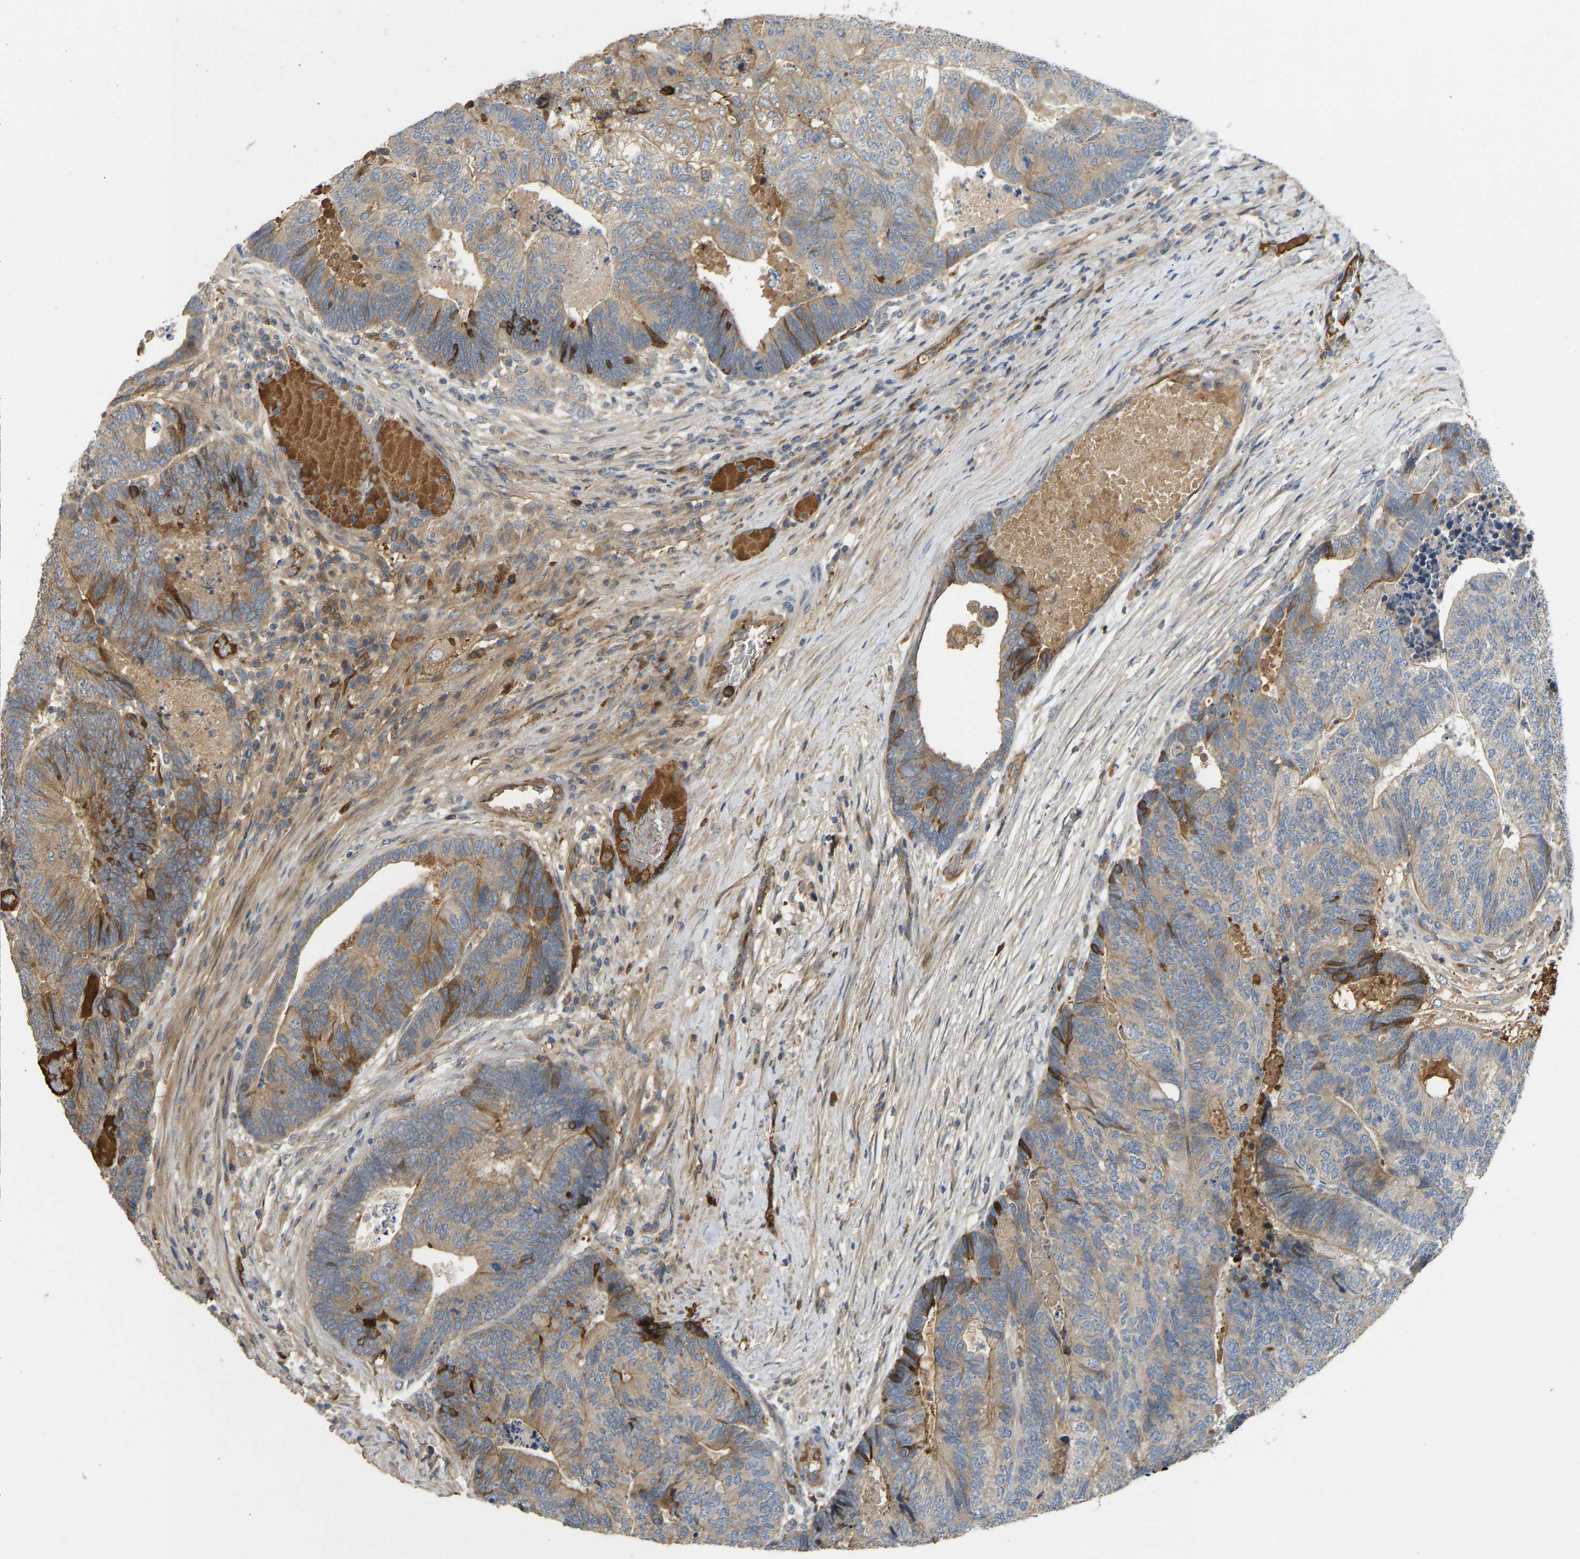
{"staining": {"intensity": "moderate", "quantity": ">75%", "location": "cytoplasmic/membranous"}, "tissue": "colorectal cancer", "cell_type": "Tumor cells", "image_type": "cancer", "snomed": [{"axis": "morphology", "description": "Adenocarcinoma, NOS"}, {"axis": "topography", "description": "Colon"}], "caption": "Protein staining of colorectal adenocarcinoma tissue demonstrates moderate cytoplasmic/membranous expression in approximately >75% of tumor cells.", "gene": "VCPKMT", "patient": {"sex": "female", "age": 67}}